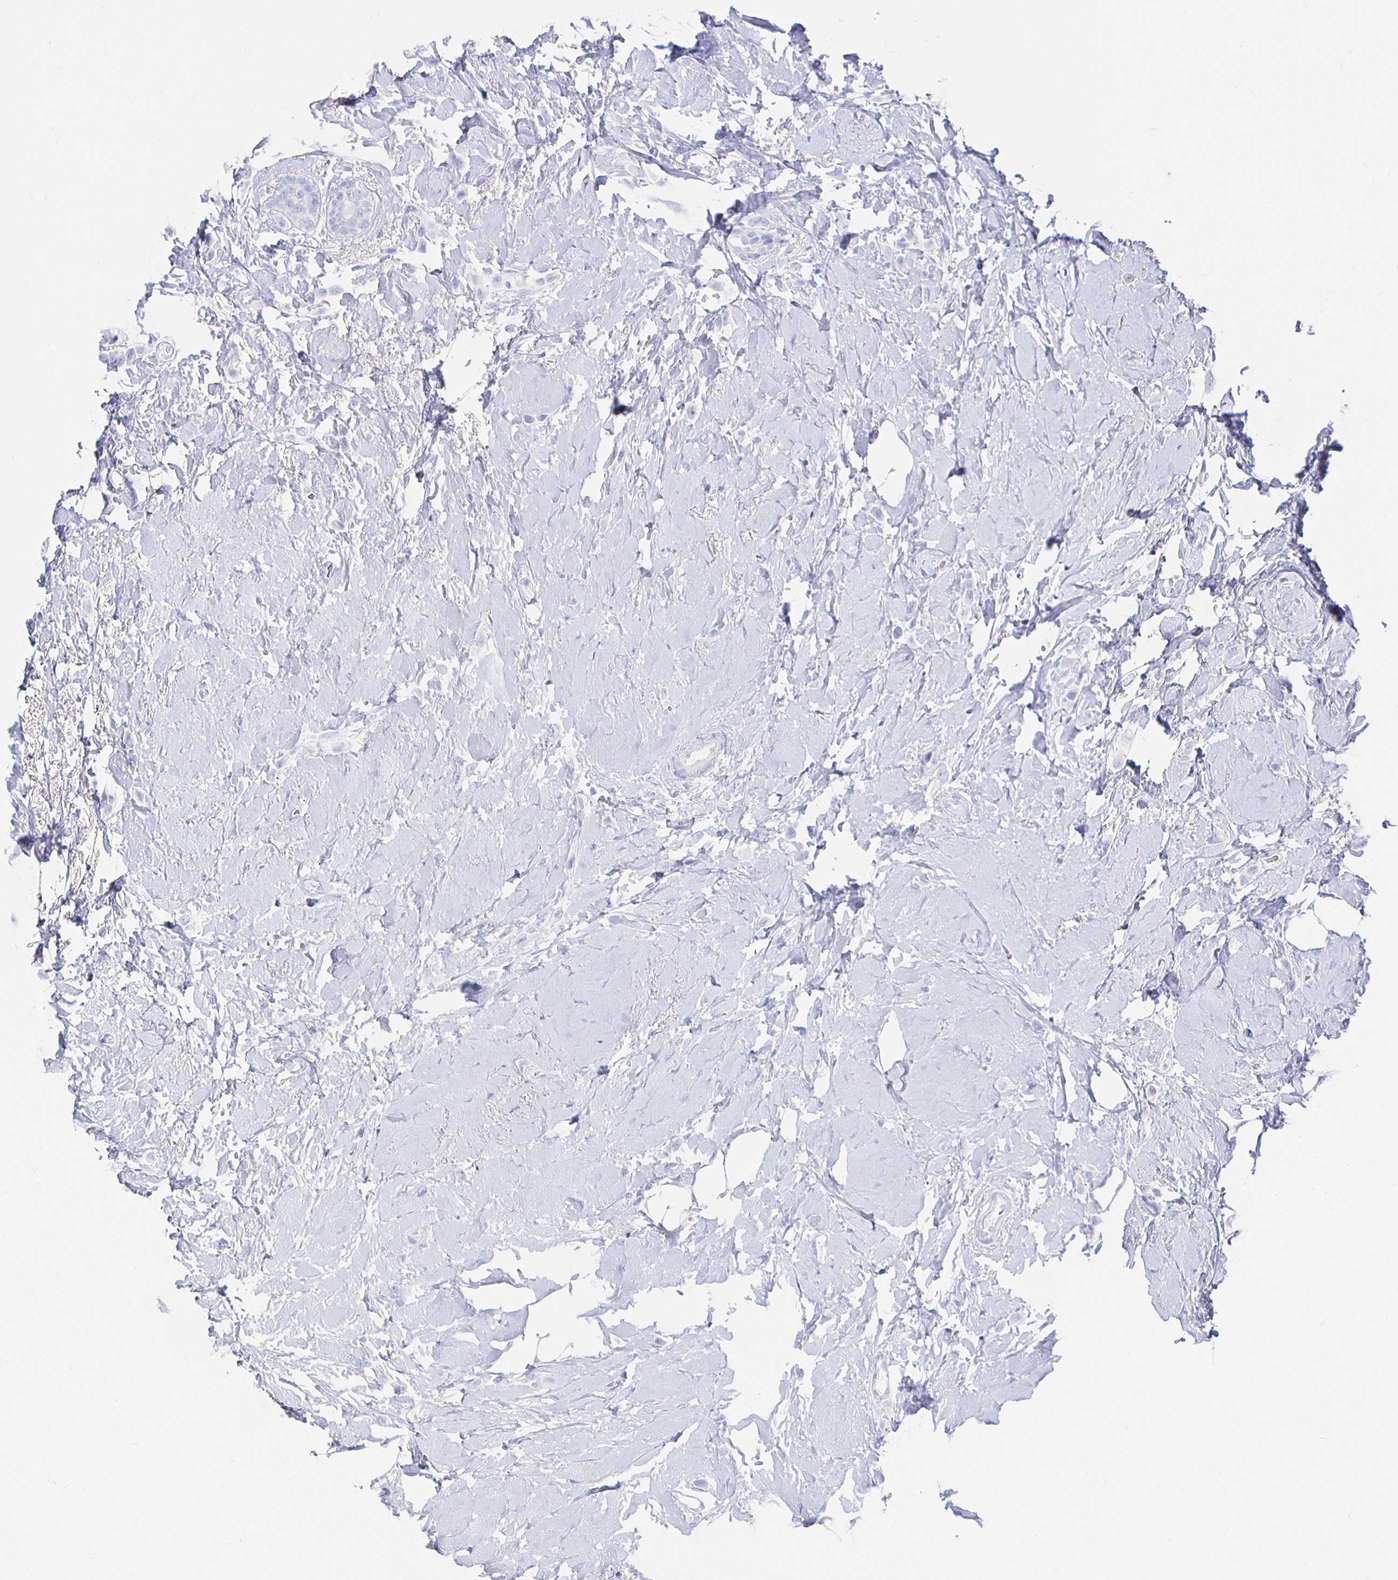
{"staining": {"intensity": "negative", "quantity": "none", "location": "none"}, "tissue": "breast cancer", "cell_type": "Tumor cells", "image_type": "cancer", "snomed": [{"axis": "morphology", "description": "Lobular carcinoma"}, {"axis": "topography", "description": "Breast"}], "caption": "A histopathology image of breast cancer (lobular carcinoma) stained for a protein exhibits no brown staining in tumor cells.", "gene": "CLCA1", "patient": {"sex": "female", "age": 66}}